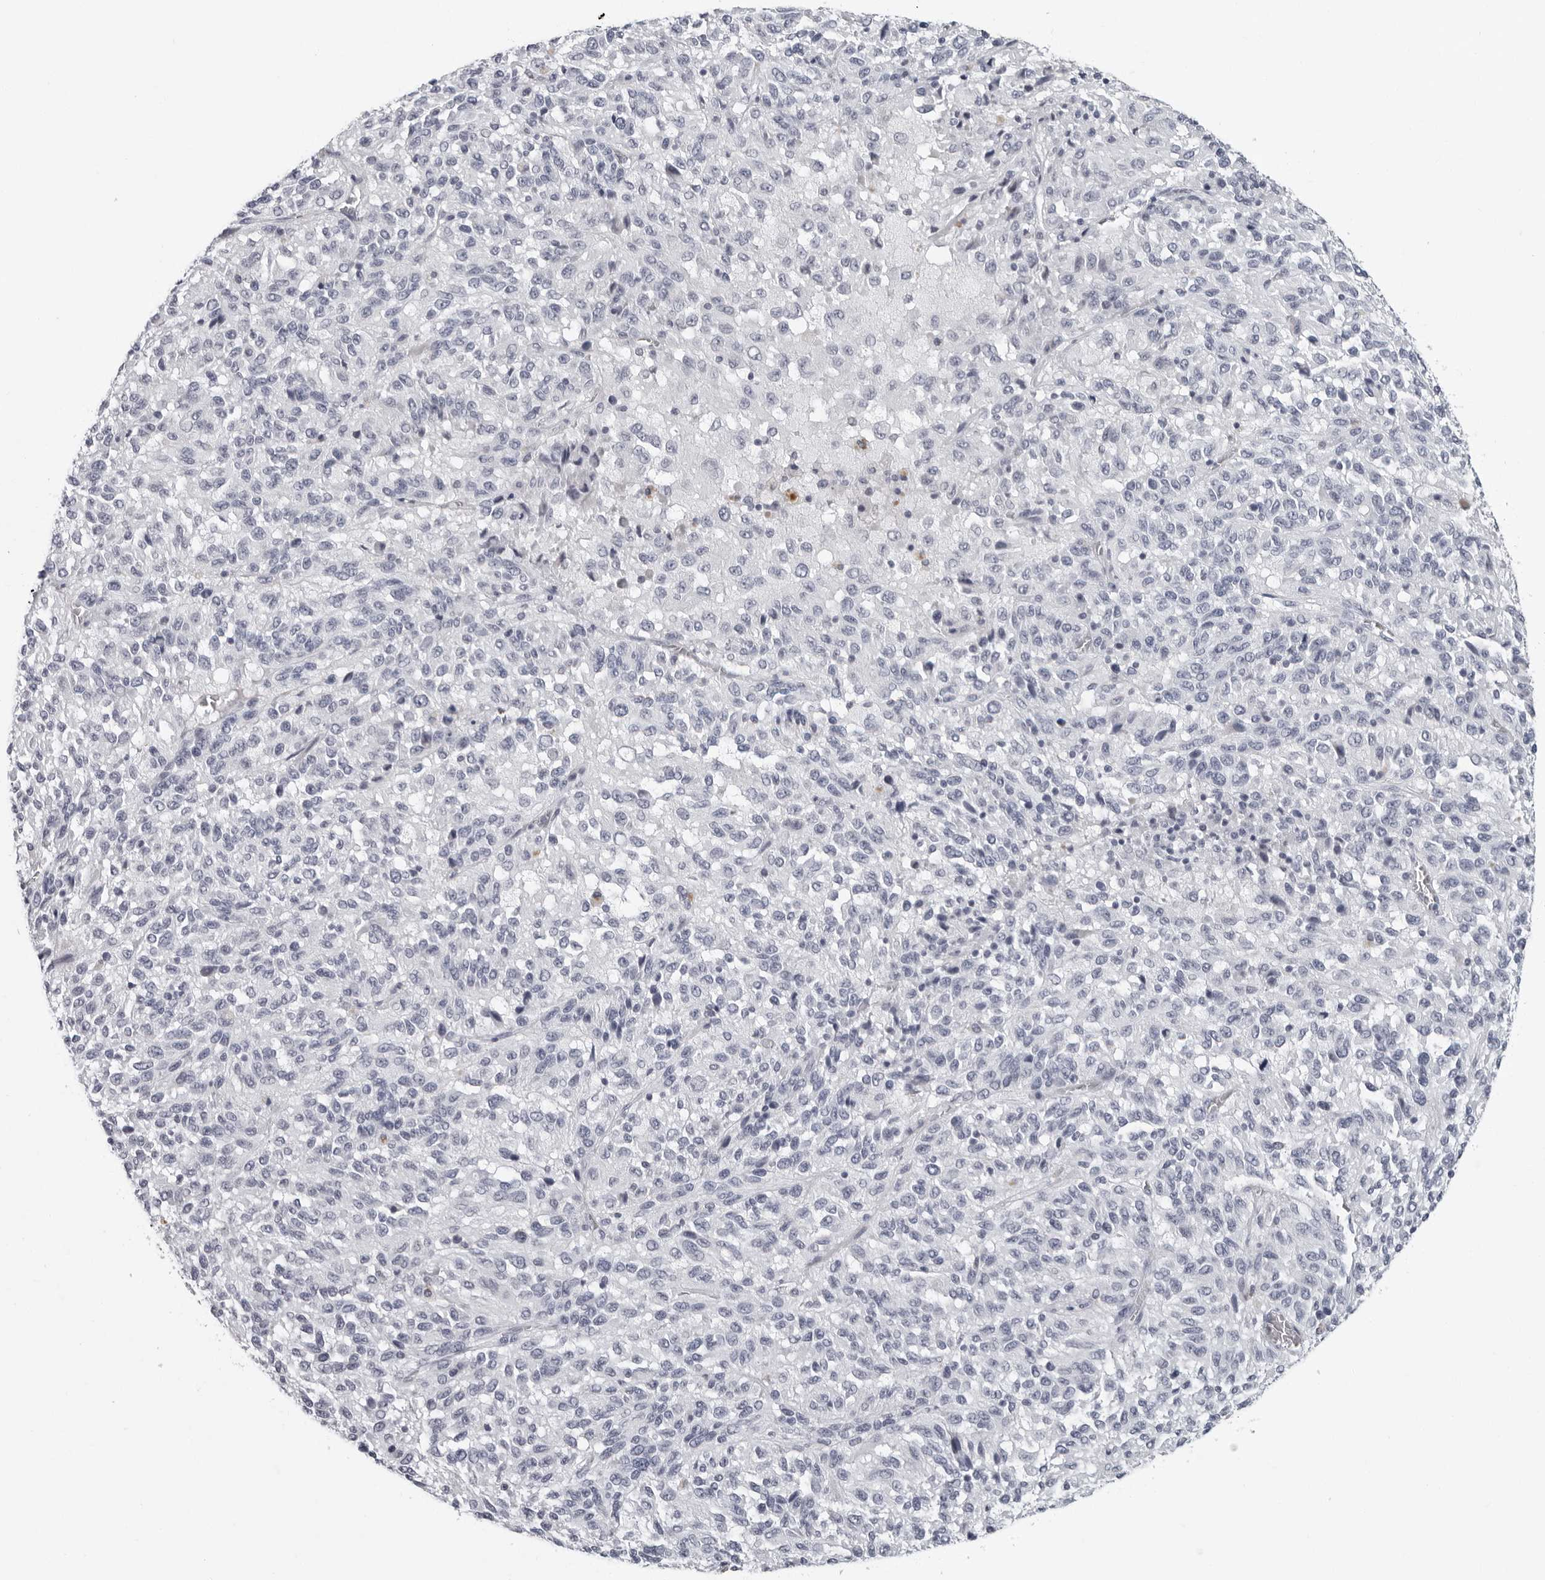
{"staining": {"intensity": "negative", "quantity": "none", "location": "none"}, "tissue": "melanoma", "cell_type": "Tumor cells", "image_type": "cancer", "snomed": [{"axis": "morphology", "description": "Malignant melanoma, Metastatic site"}, {"axis": "topography", "description": "Lung"}], "caption": "Tumor cells are negative for brown protein staining in malignant melanoma (metastatic site).", "gene": "CCDC28B", "patient": {"sex": "male", "age": 64}}